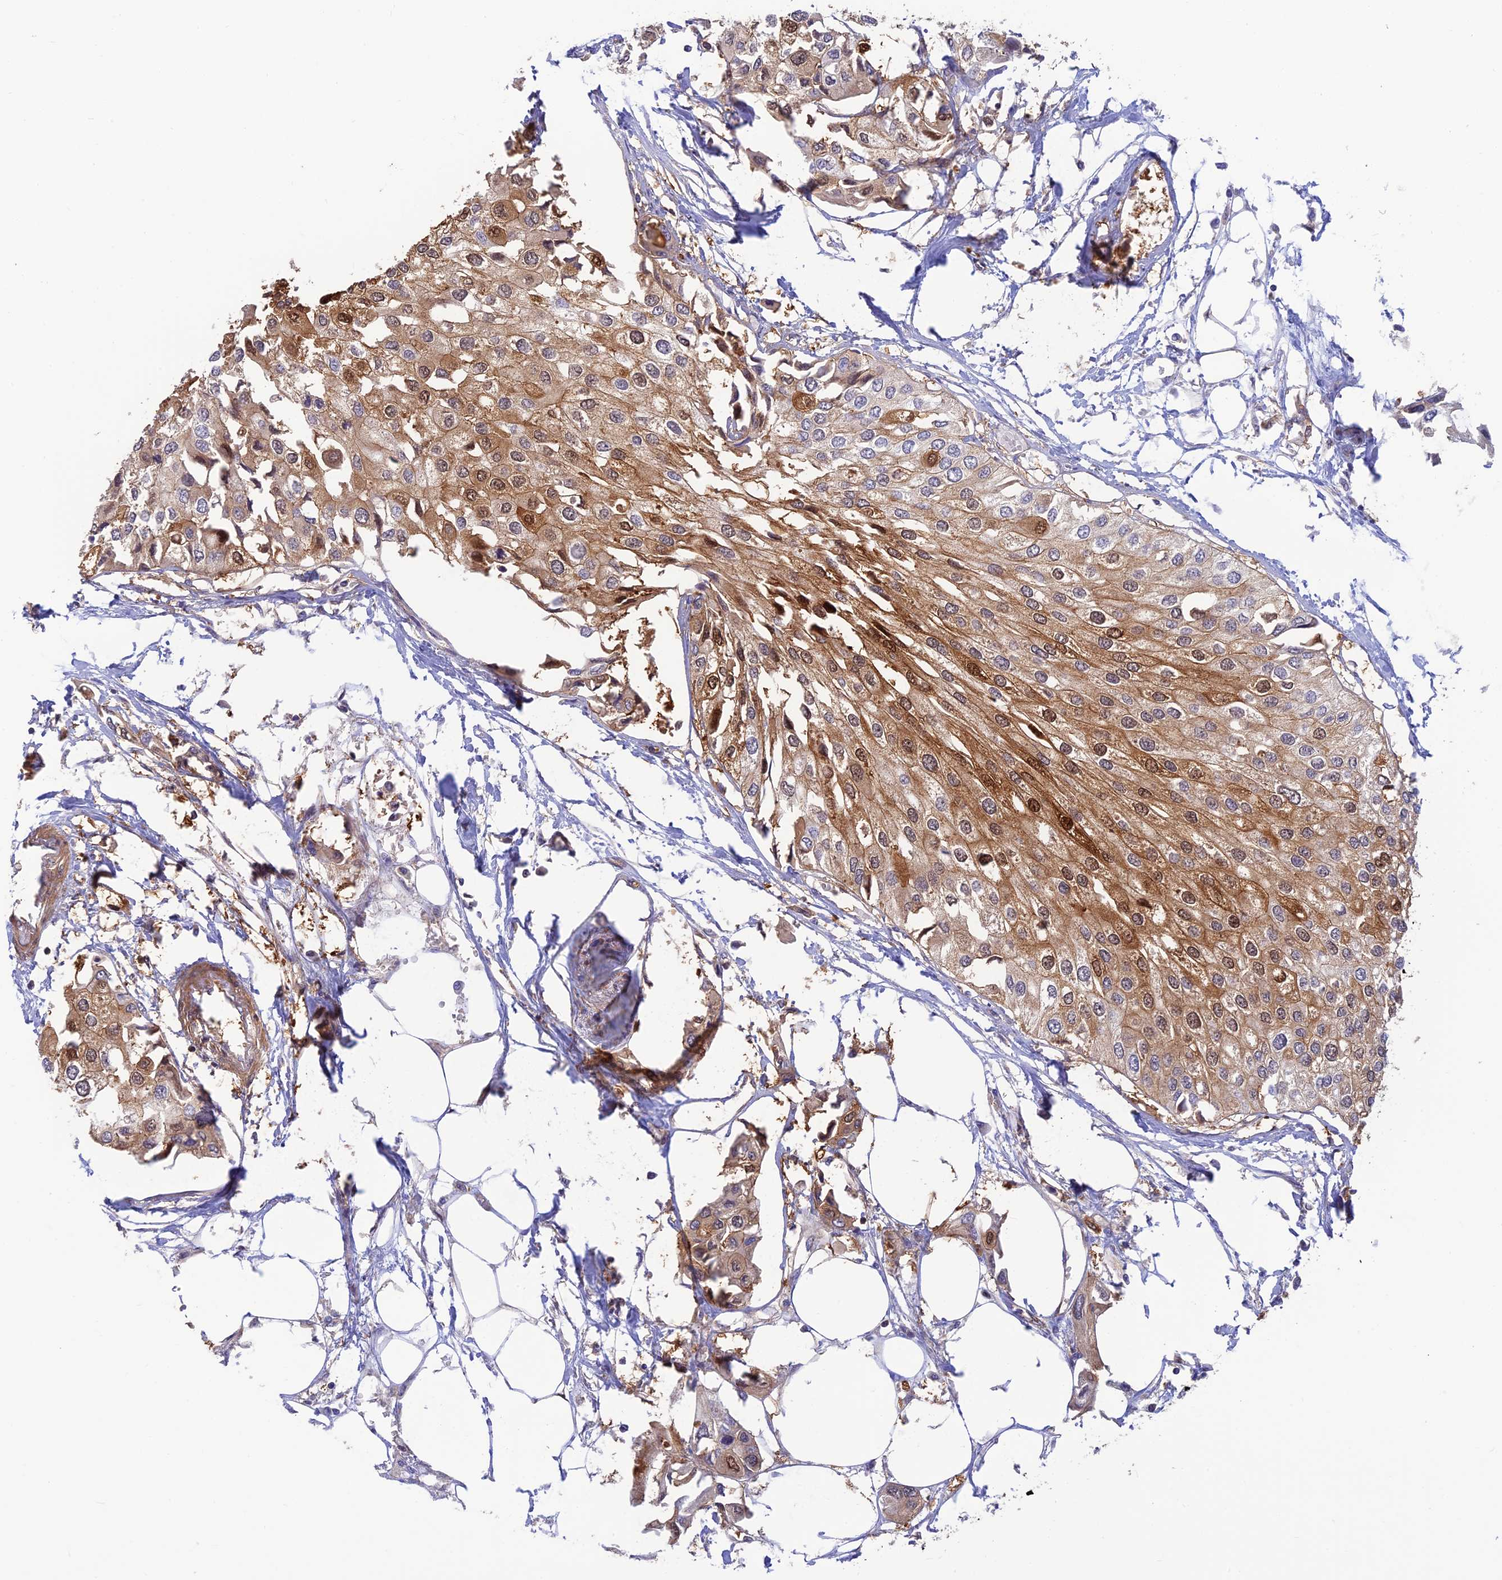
{"staining": {"intensity": "moderate", "quantity": ">75%", "location": "cytoplasmic/membranous,nuclear"}, "tissue": "urothelial cancer", "cell_type": "Tumor cells", "image_type": "cancer", "snomed": [{"axis": "morphology", "description": "Urothelial carcinoma, High grade"}, {"axis": "topography", "description": "Urinary bladder"}], "caption": "Moderate cytoplasmic/membranous and nuclear protein staining is appreciated in about >75% of tumor cells in urothelial cancer. The staining was performed using DAB to visualize the protein expression in brown, while the nuclei were stained in blue with hematoxylin (Magnification: 20x).", "gene": "PPP1R12C", "patient": {"sex": "male", "age": 64}}